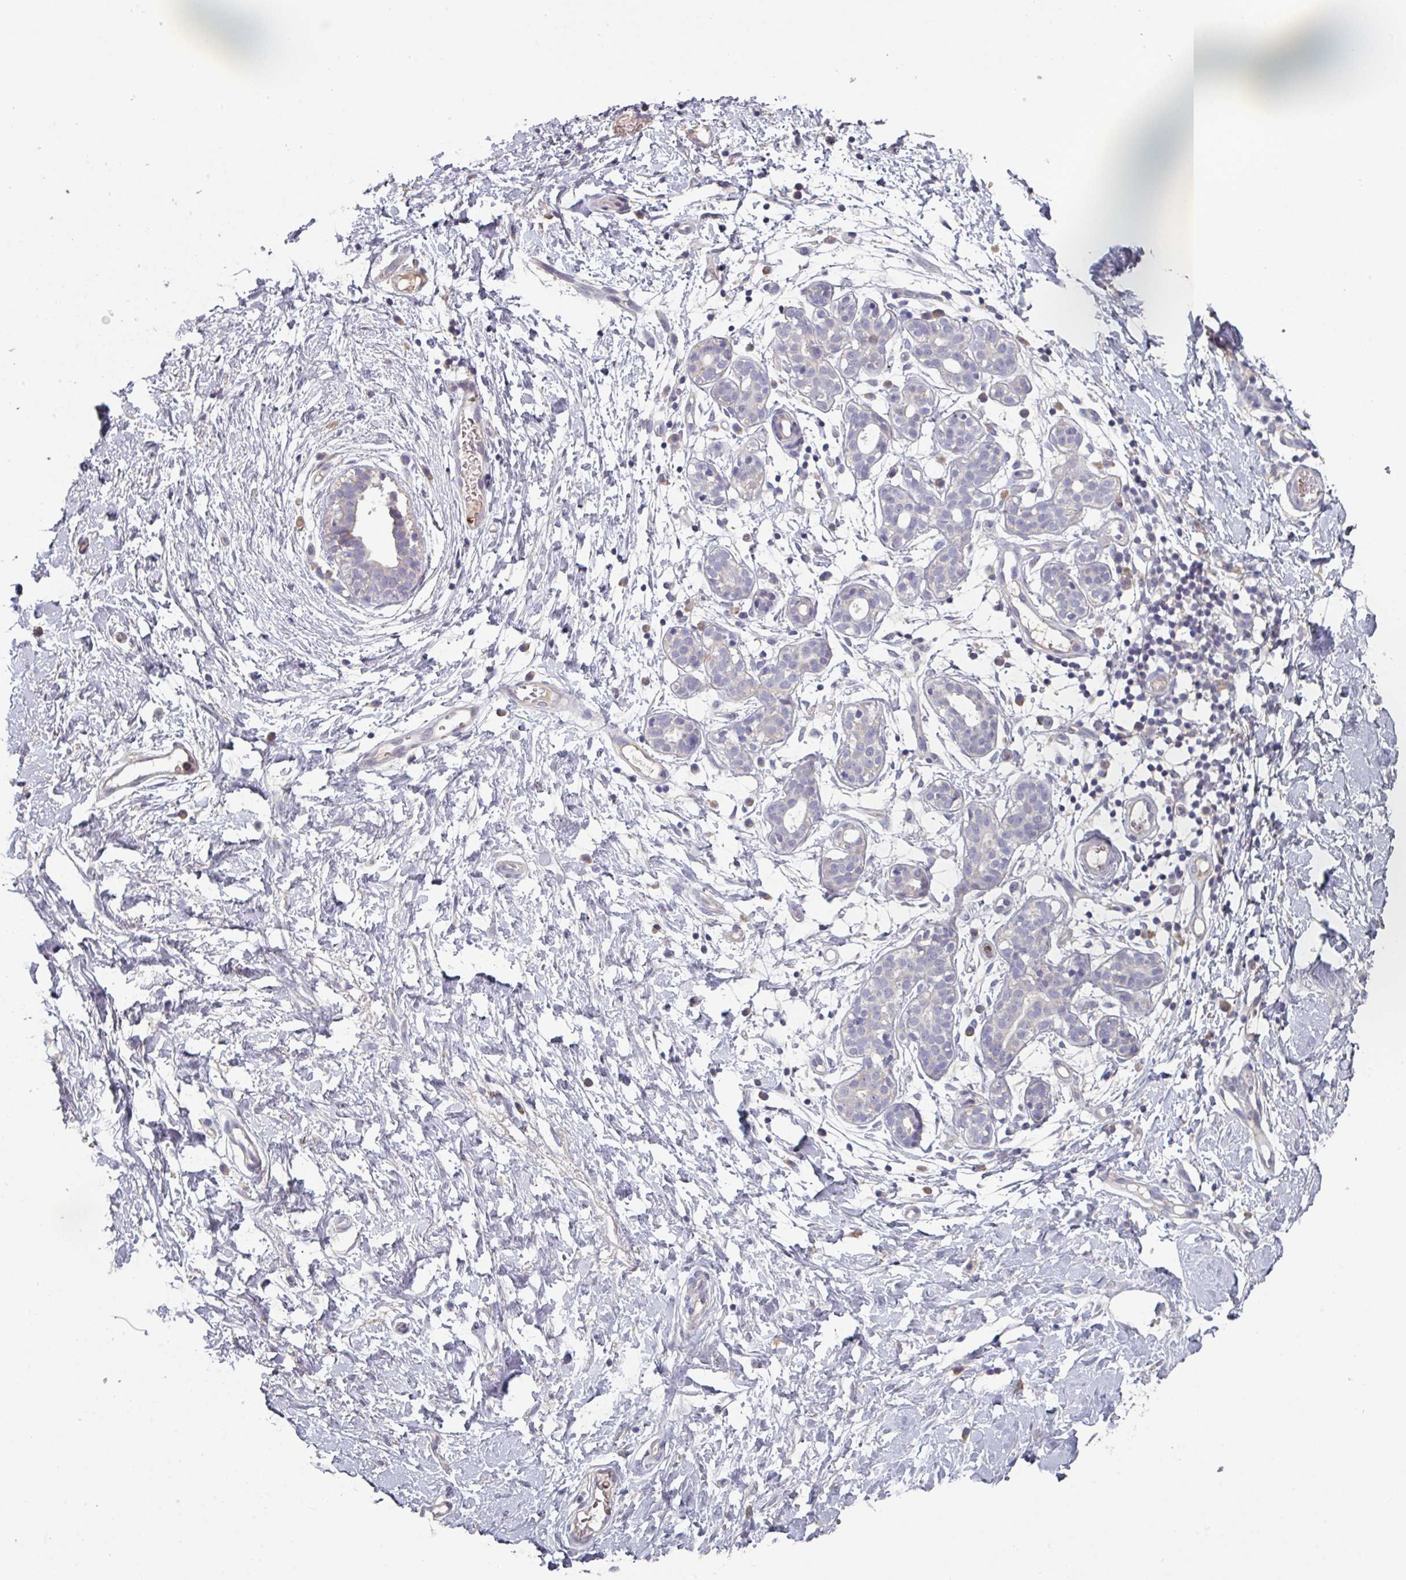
{"staining": {"intensity": "negative", "quantity": "none", "location": "none"}, "tissue": "breast", "cell_type": "Adipocytes", "image_type": "normal", "snomed": [{"axis": "morphology", "description": "Normal tissue, NOS"}, {"axis": "topography", "description": "Breast"}], "caption": "This is a histopathology image of immunohistochemistry staining of normal breast, which shows no expression in adipocytes.", "gene": "PRAMEF7", "patient": {"sex": "female", "age": 27}}